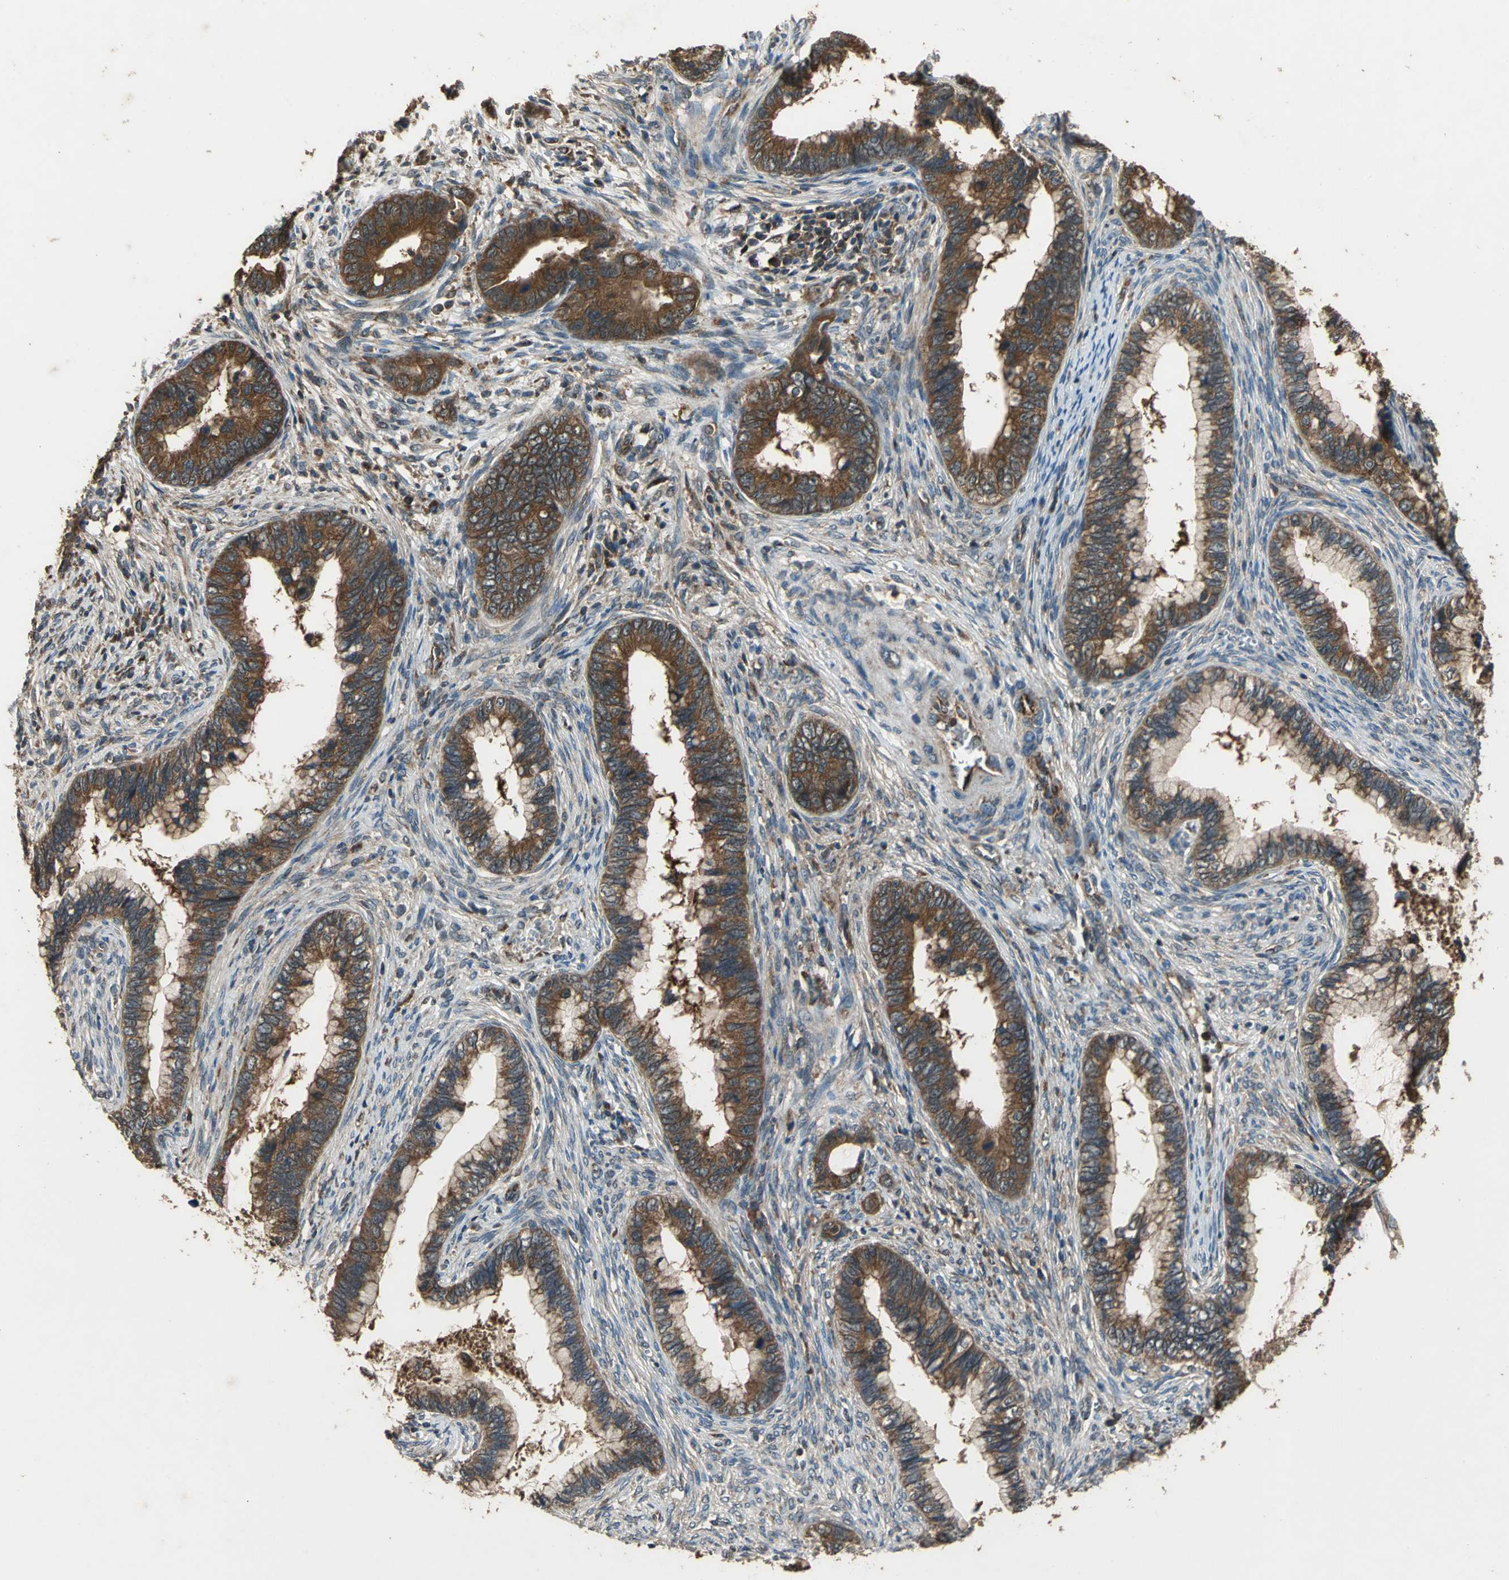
{"staining": {"intensity": "strong", "quantity": ">75%", "location": "cytoplasmic/membranous"}, "tissue": "cervical cancer", "cell_type": "Tumor cells", "image_type": "cancer", "snomed": [{"axis": "morphology", "description": "Adenocarcinoma, NOS"}, {"axis": "topography", "description": "Cervix"}], "caption": "Immunohistochemistry (IHC) staining of adenocarcinoma (cervical), which exhibits high levels of strong cytoplasmic/membranous positivity in approximately >75% of tumor cells indicating strong cytoplasmic/membranous protein staining. The staining was performed using DAB (3,3'-diaminobenzidine) (brown) for protein detection and nuclei were counterstained in hematoxylin (blue).", "gene": "ZNF608", "patient": {"sex": "female", "age": 44}}